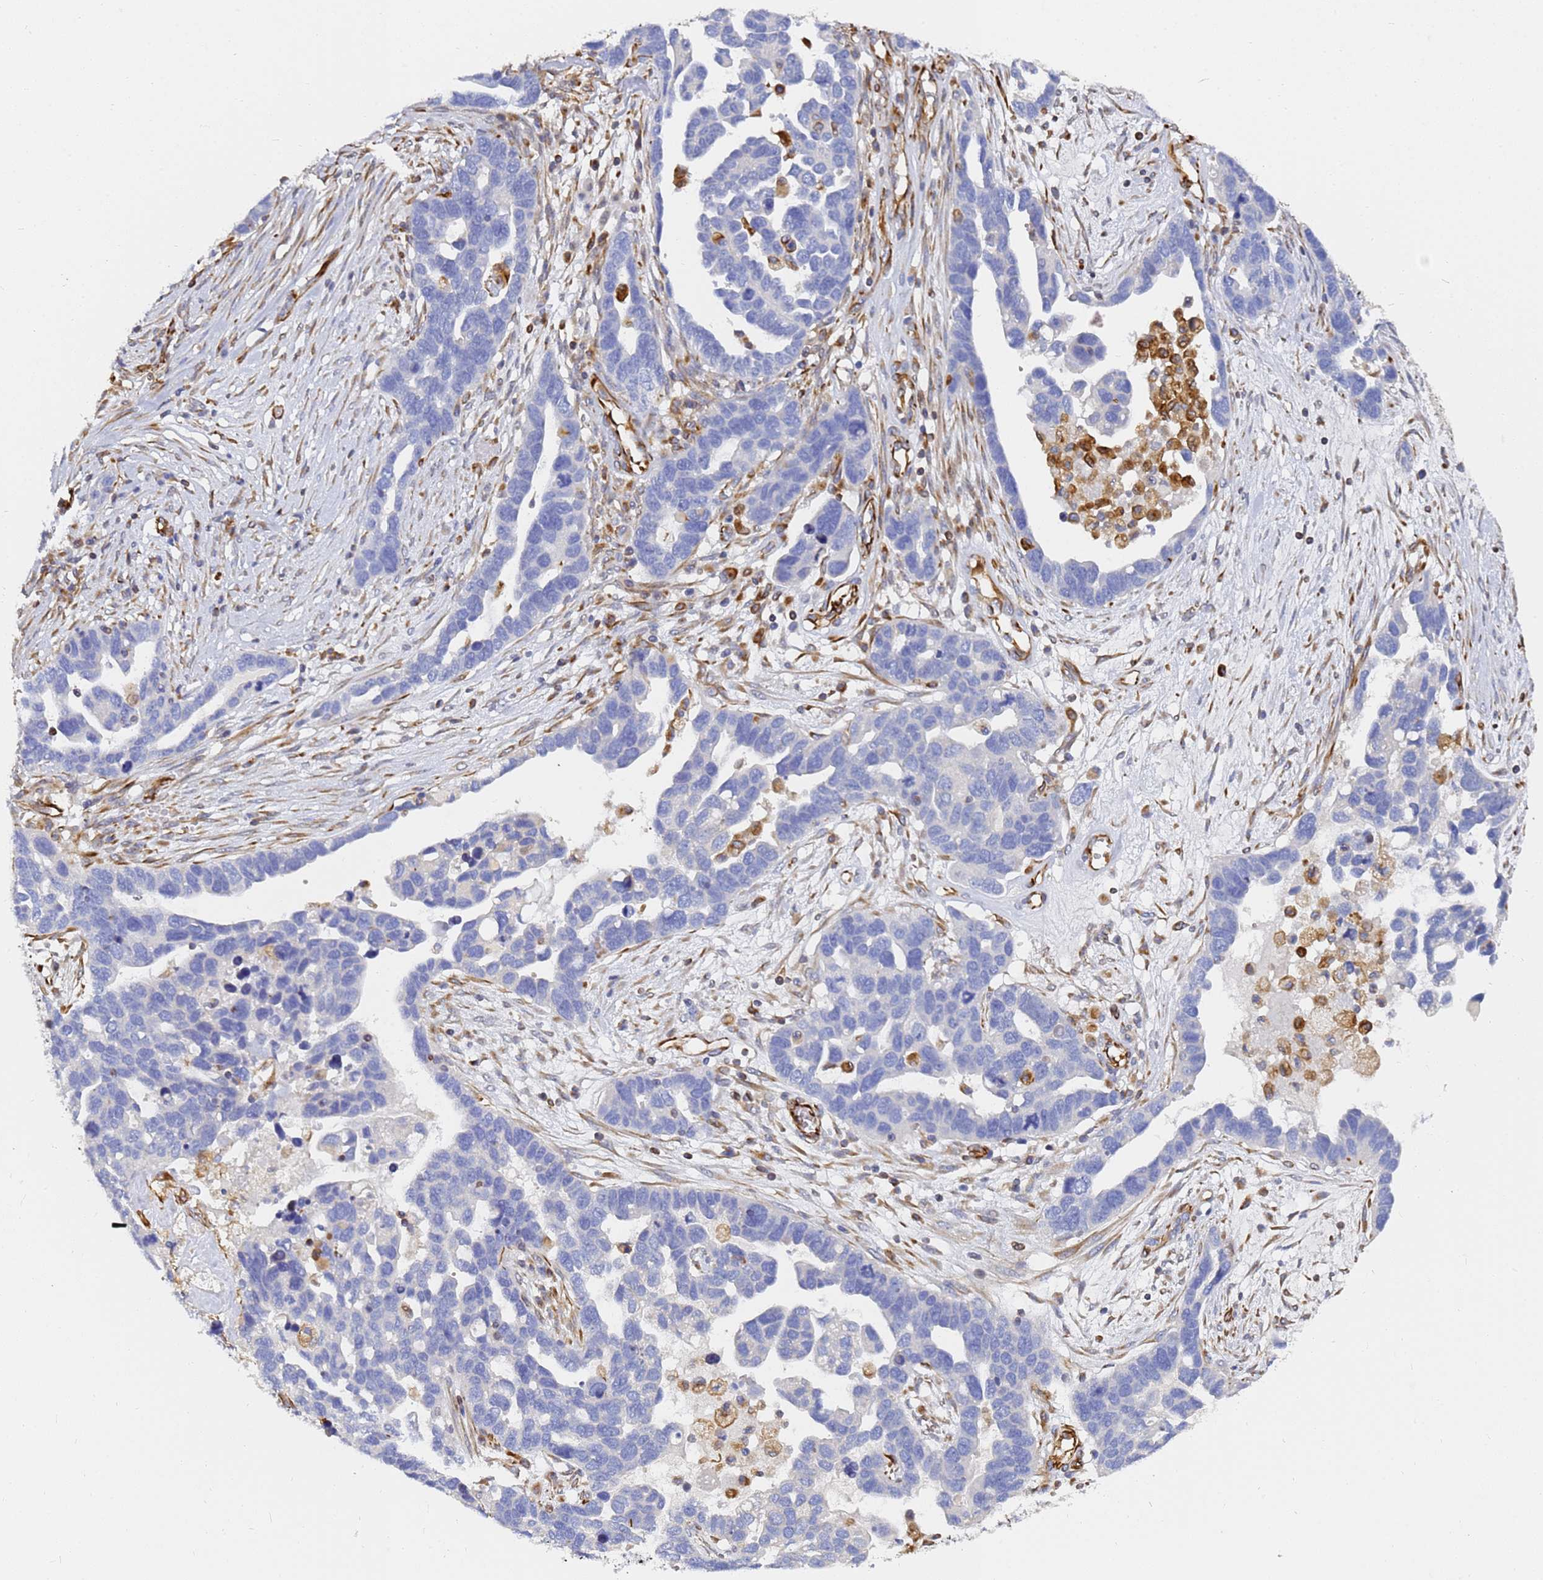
{"staining": {"intensity": "negative", "quantity": "none", "location": "none"}, "tissue": "ovarian cancer", "cell_type": "Tumor cells", "image_type": "cancer", "snomed": [{"axis": "morphology", "description": "Cystadenocarcinoma, serous, NOS"}, {"axis": "topography", "description": "Ovary"}], "caption": "High power microscopy image of an immunohistochemistry photomicrograph of ovarian cancer, revealing no significant positivity in tumor cells.", "gene": "SYT13", "patient": {"sex": "female", "age": 54}}